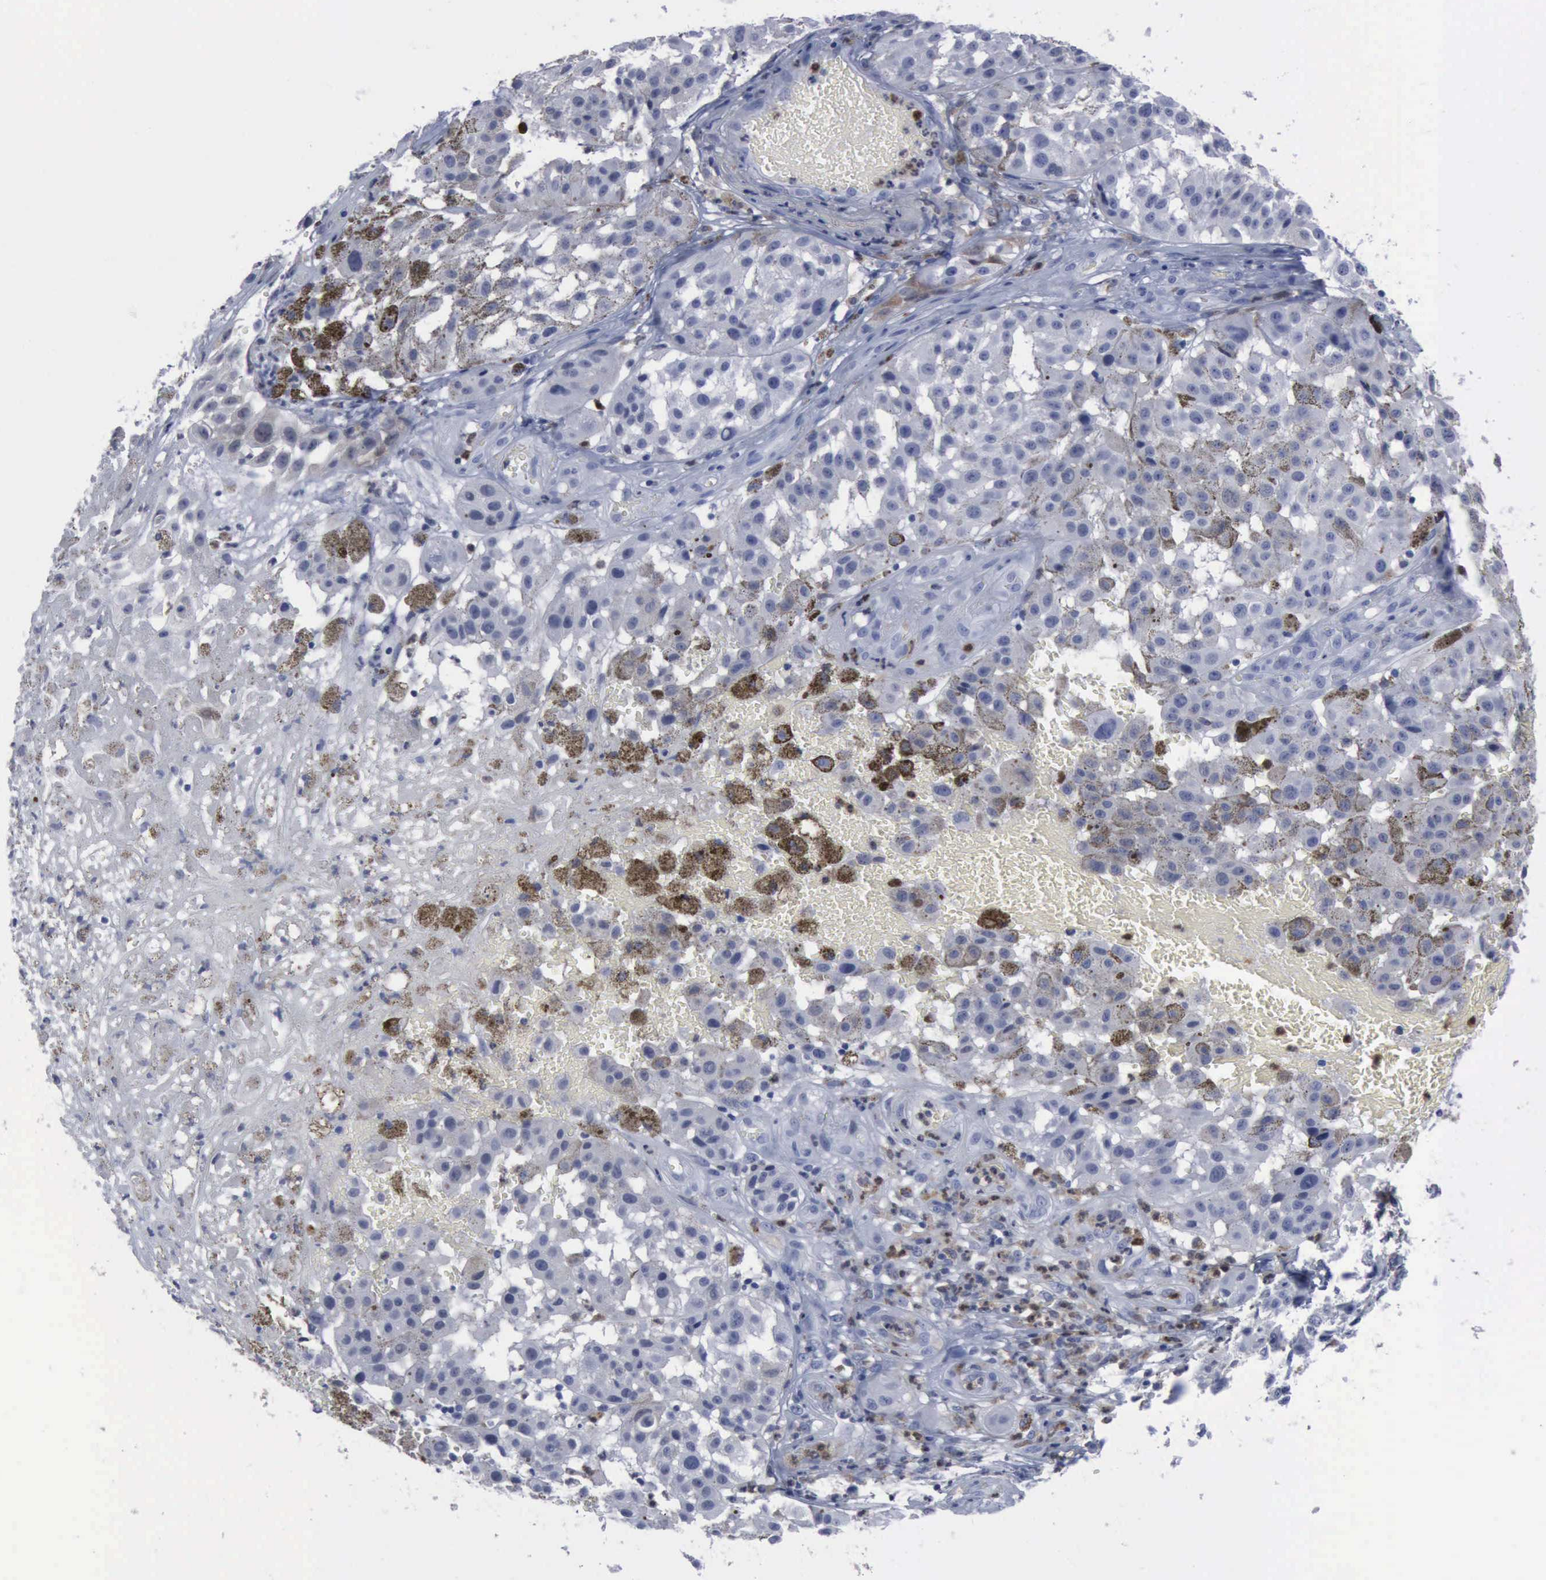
{"staining": {"intensity": "negative", "quantity": "none", "location": "none"}, "tissue": "melanoma", "cell_type": "Tumor cells", "image_type": "cancer", "snomed": [{"axis": "morphology", "description": "Malignant melanoma, NOS"}, {"axis": "topography", "description": "Skin"}], "caption": "The micrograph demonstrates no staining of tumor cells in melanoma.", "gene": "CSTA", "patient": {"sex": "female", "age": 64}}